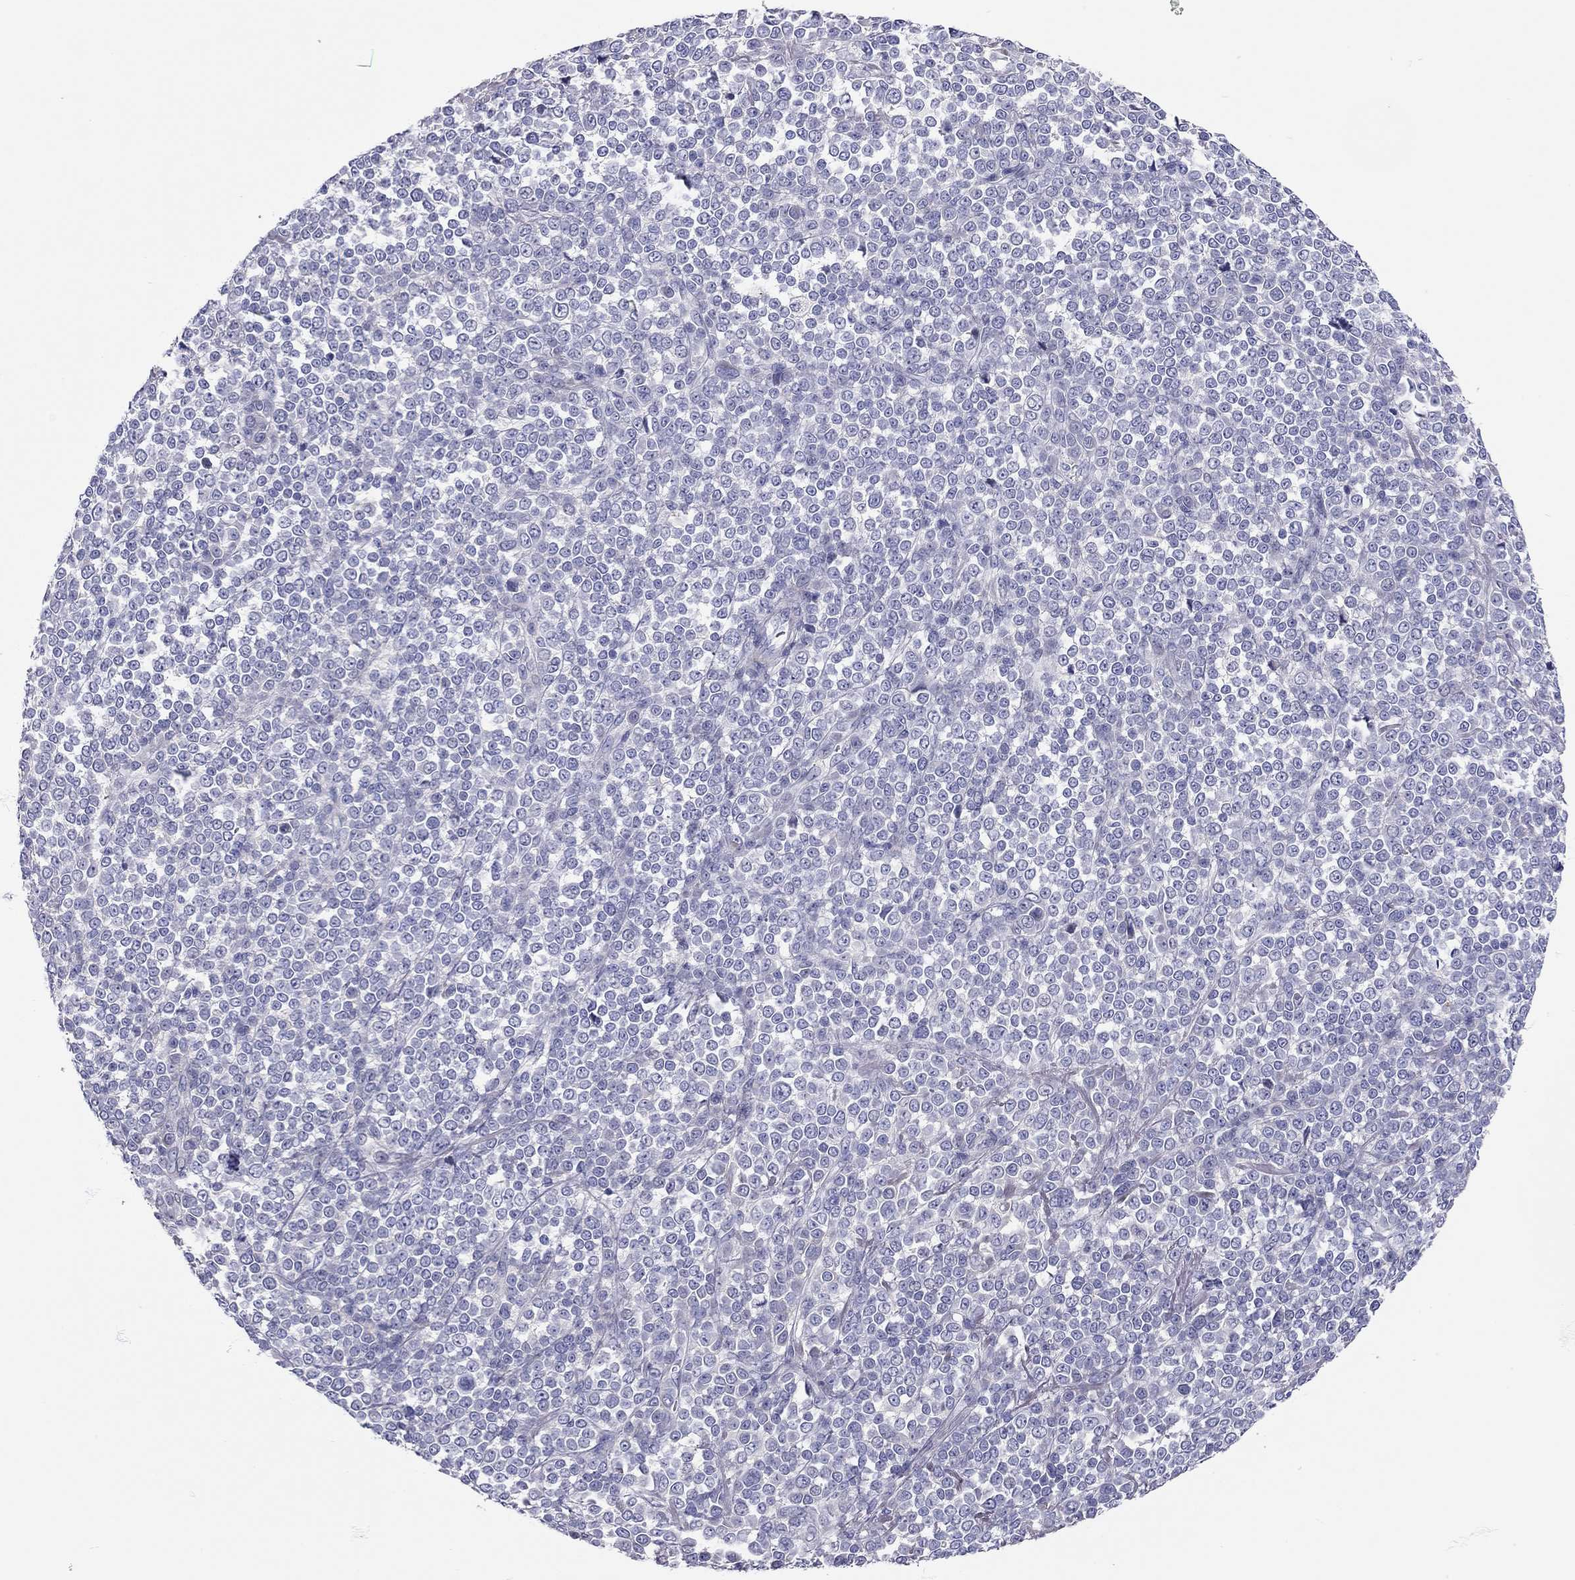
{"staining": {"intensity": "negative", "quantity": "none", "location": "none"}, "tissue": "melanoma", "cell_type": "Tumor cells", "image_type": "cancer", "snomed": [{"axis": "morphology", "description": "Malignant melanoma, NOS"}, {"axis": "topography", "description": "Skin"}], "caption": "Protein analysis of melanoma reveals no significant expression in tumor cells.", "gene": "SCARB1", "patient": {"sex": "female", "age": 95}}